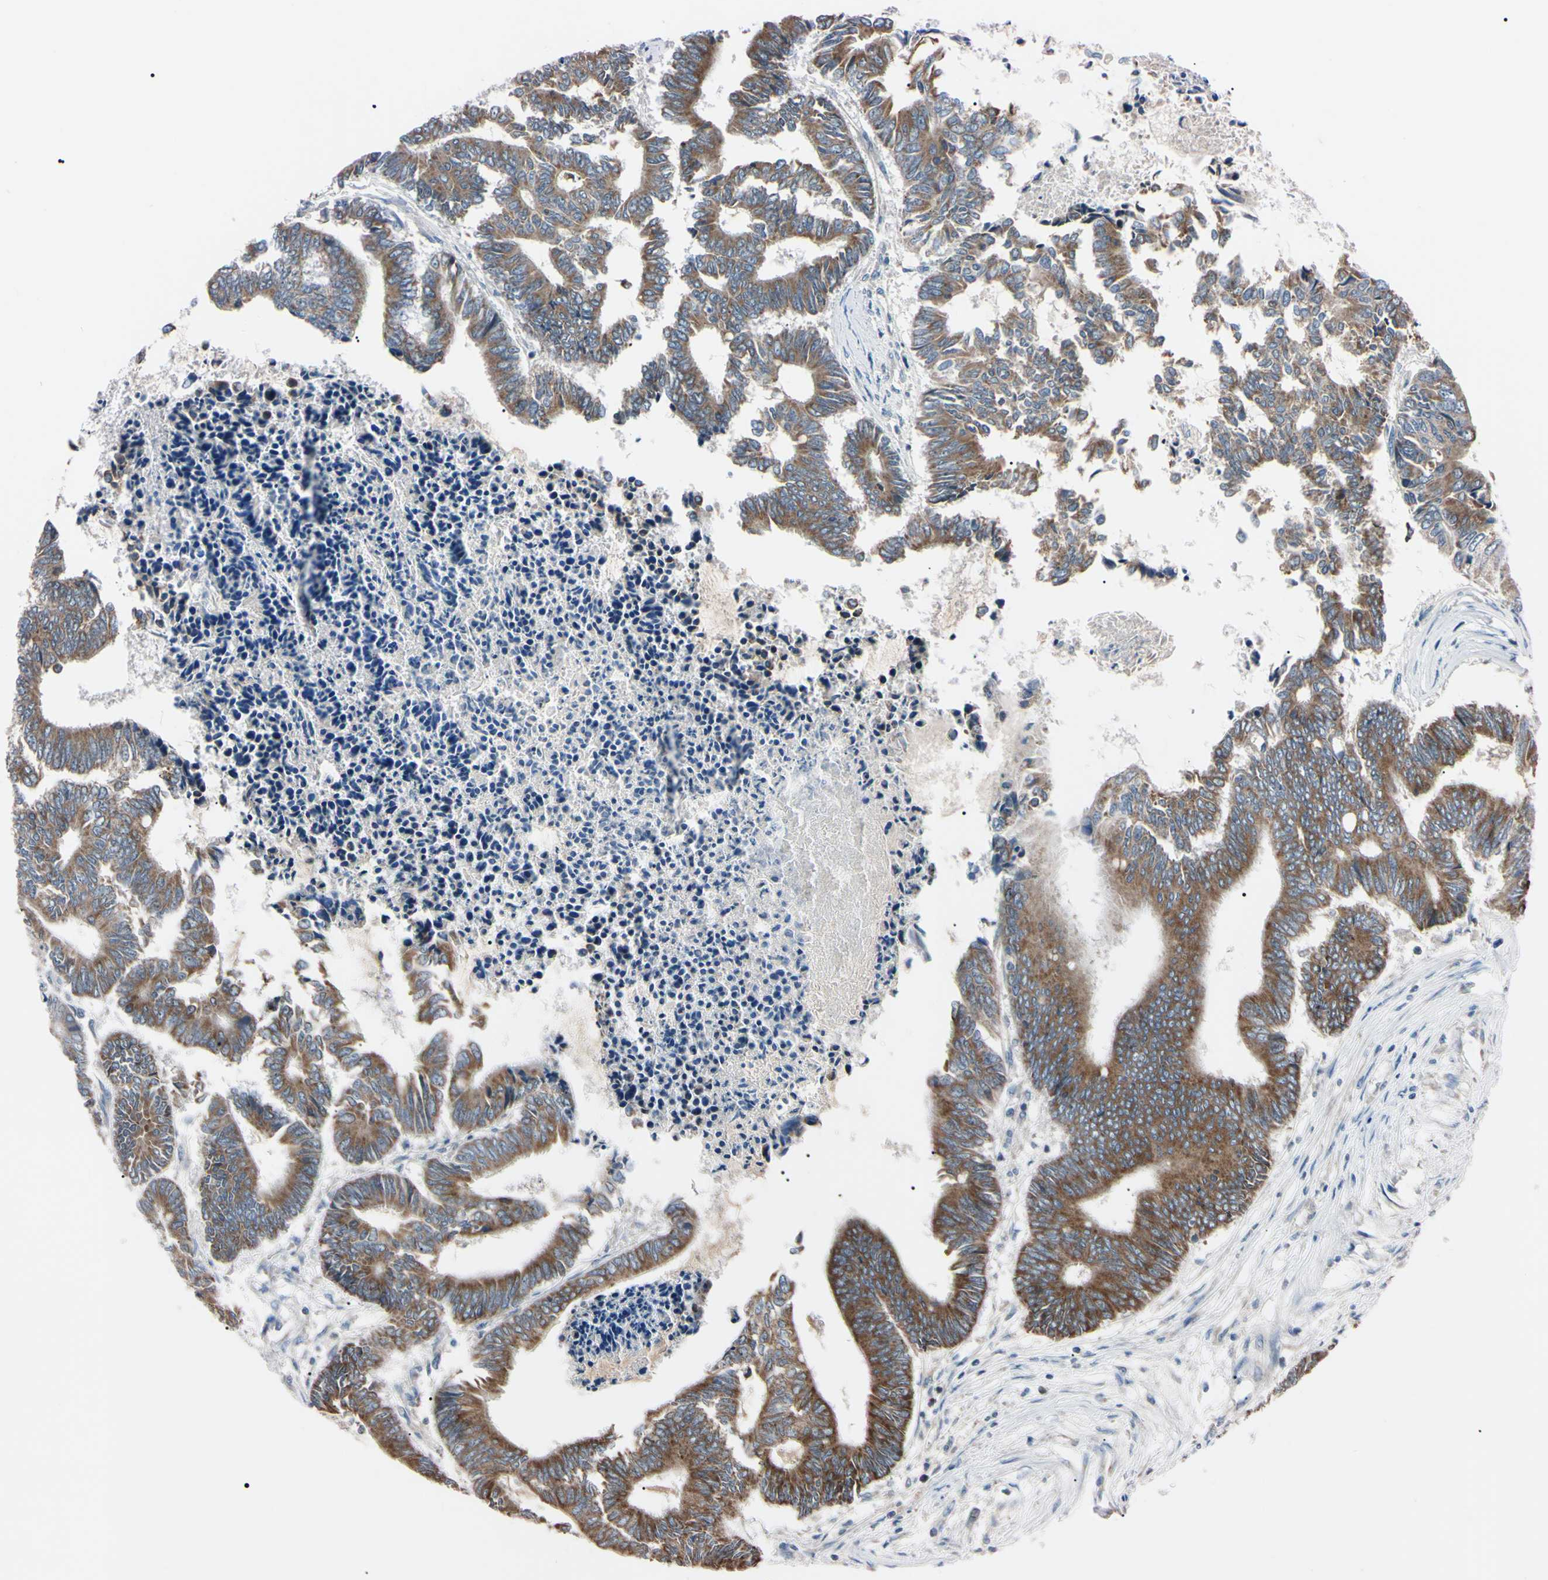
{"staining": {"intensity": "moderate", "quantity": ">75%", "location": "cytoplasmic/membranous"}, "tissue": "colorectal cancer", "cell_type": "Tumor cells", "image_type": "cancer", "snomed": [{"axis": "morphology", "description": "Adenocarcinoma, NOS"}, {"axis": "topography", "description": "Rectum"}], "caption": "Tumor cells display medium levels of moderate cytoplasmic/membranous expression in approximately >75% of cells in colorectal cancer (adenocarcinoma).", "gene": "TNFRSF1A", "patient": {"sex": "male", "age": 63}}